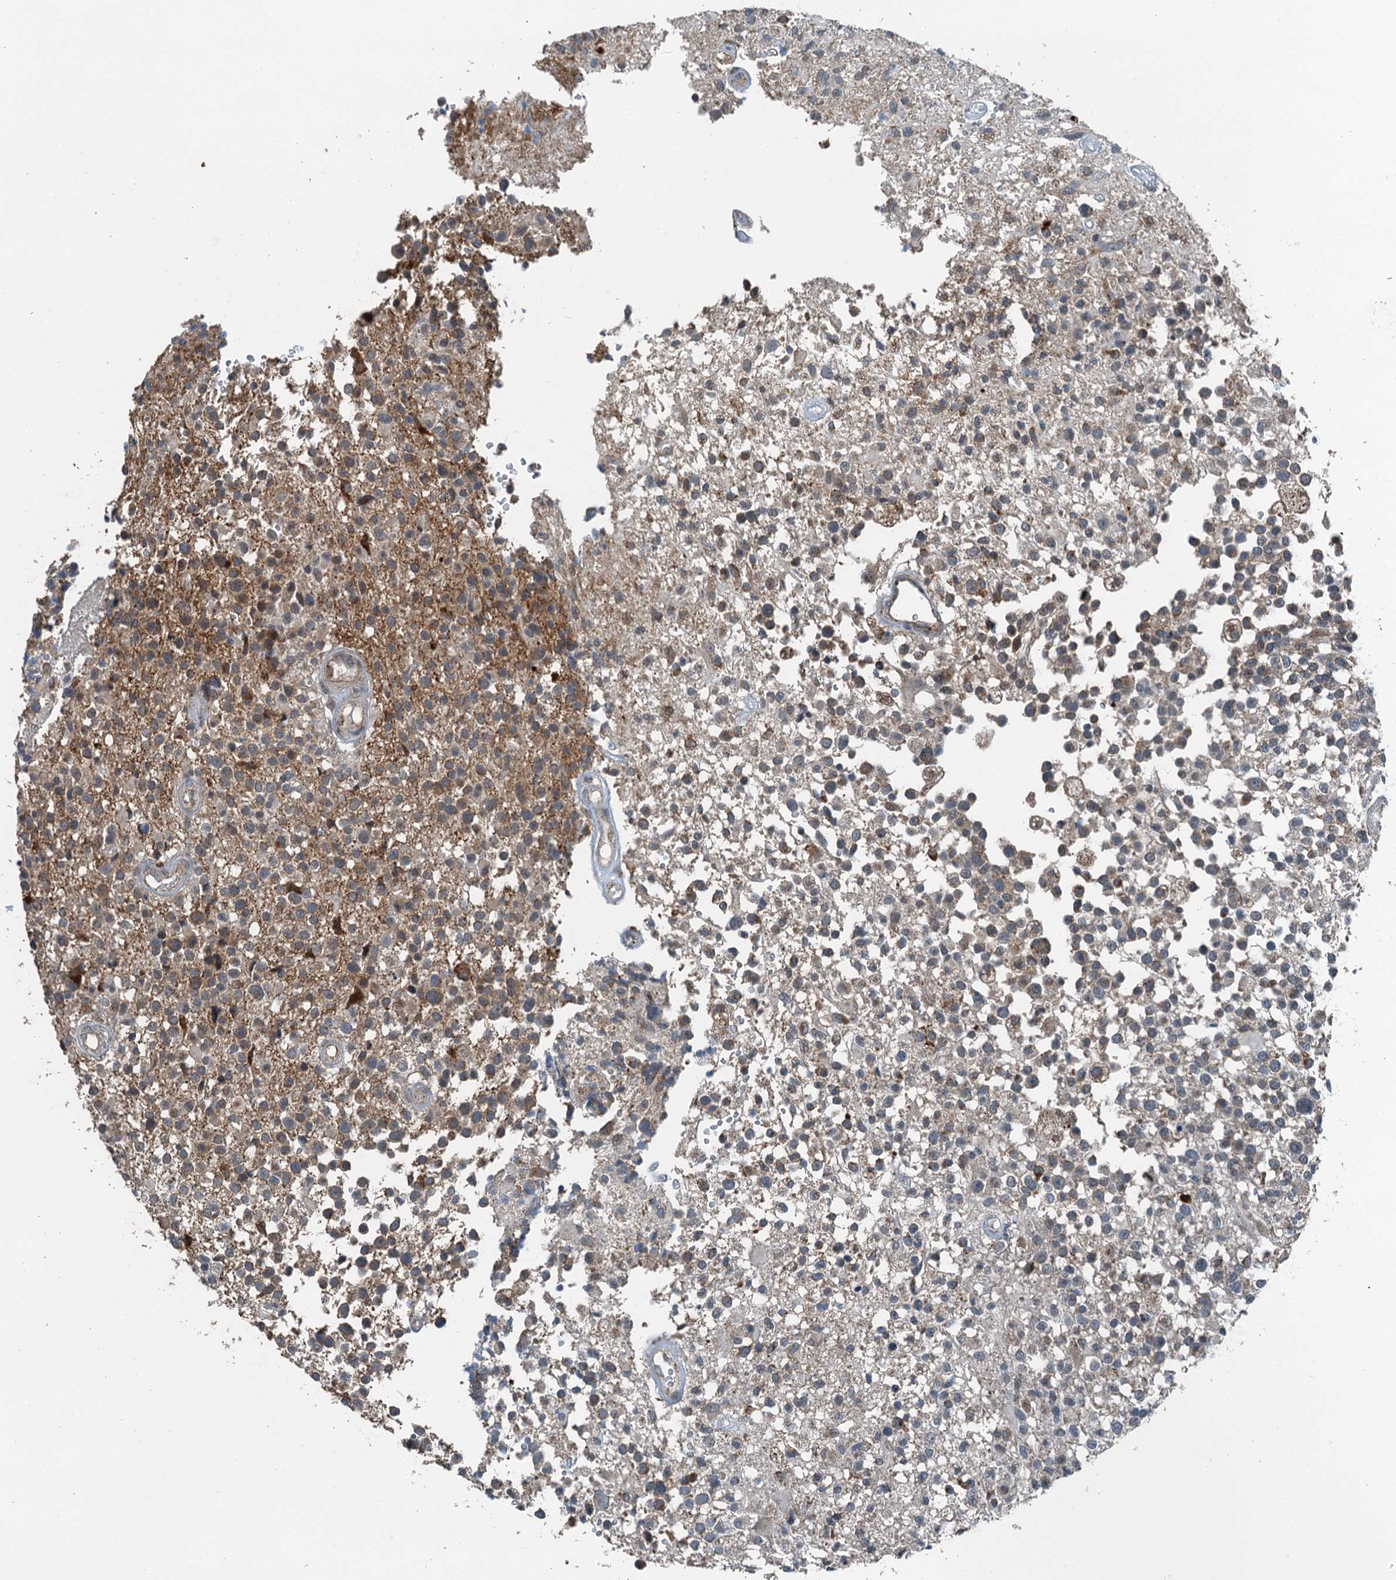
{"staining": {"intensity": "negative", "quantity": "none", "location": "none"}, "tissue": "glioma", "cell_type": "Tumor cells", "image_type": "cancer", "snomed": [{"axis": "morphology", "description": "Glioma, malignant, High grade"}, {"axis": "morphology", "description": "Glioblastoma, NOS"}, {"axis": "topography", "description": "Brain"}], "caption": "Malignant high-grade glioma was stained to show a protein in brown. There is no significant positivity in tumor cells.", "gene": "BMERB1", "patient": {"sex": "male", "age": 60}}